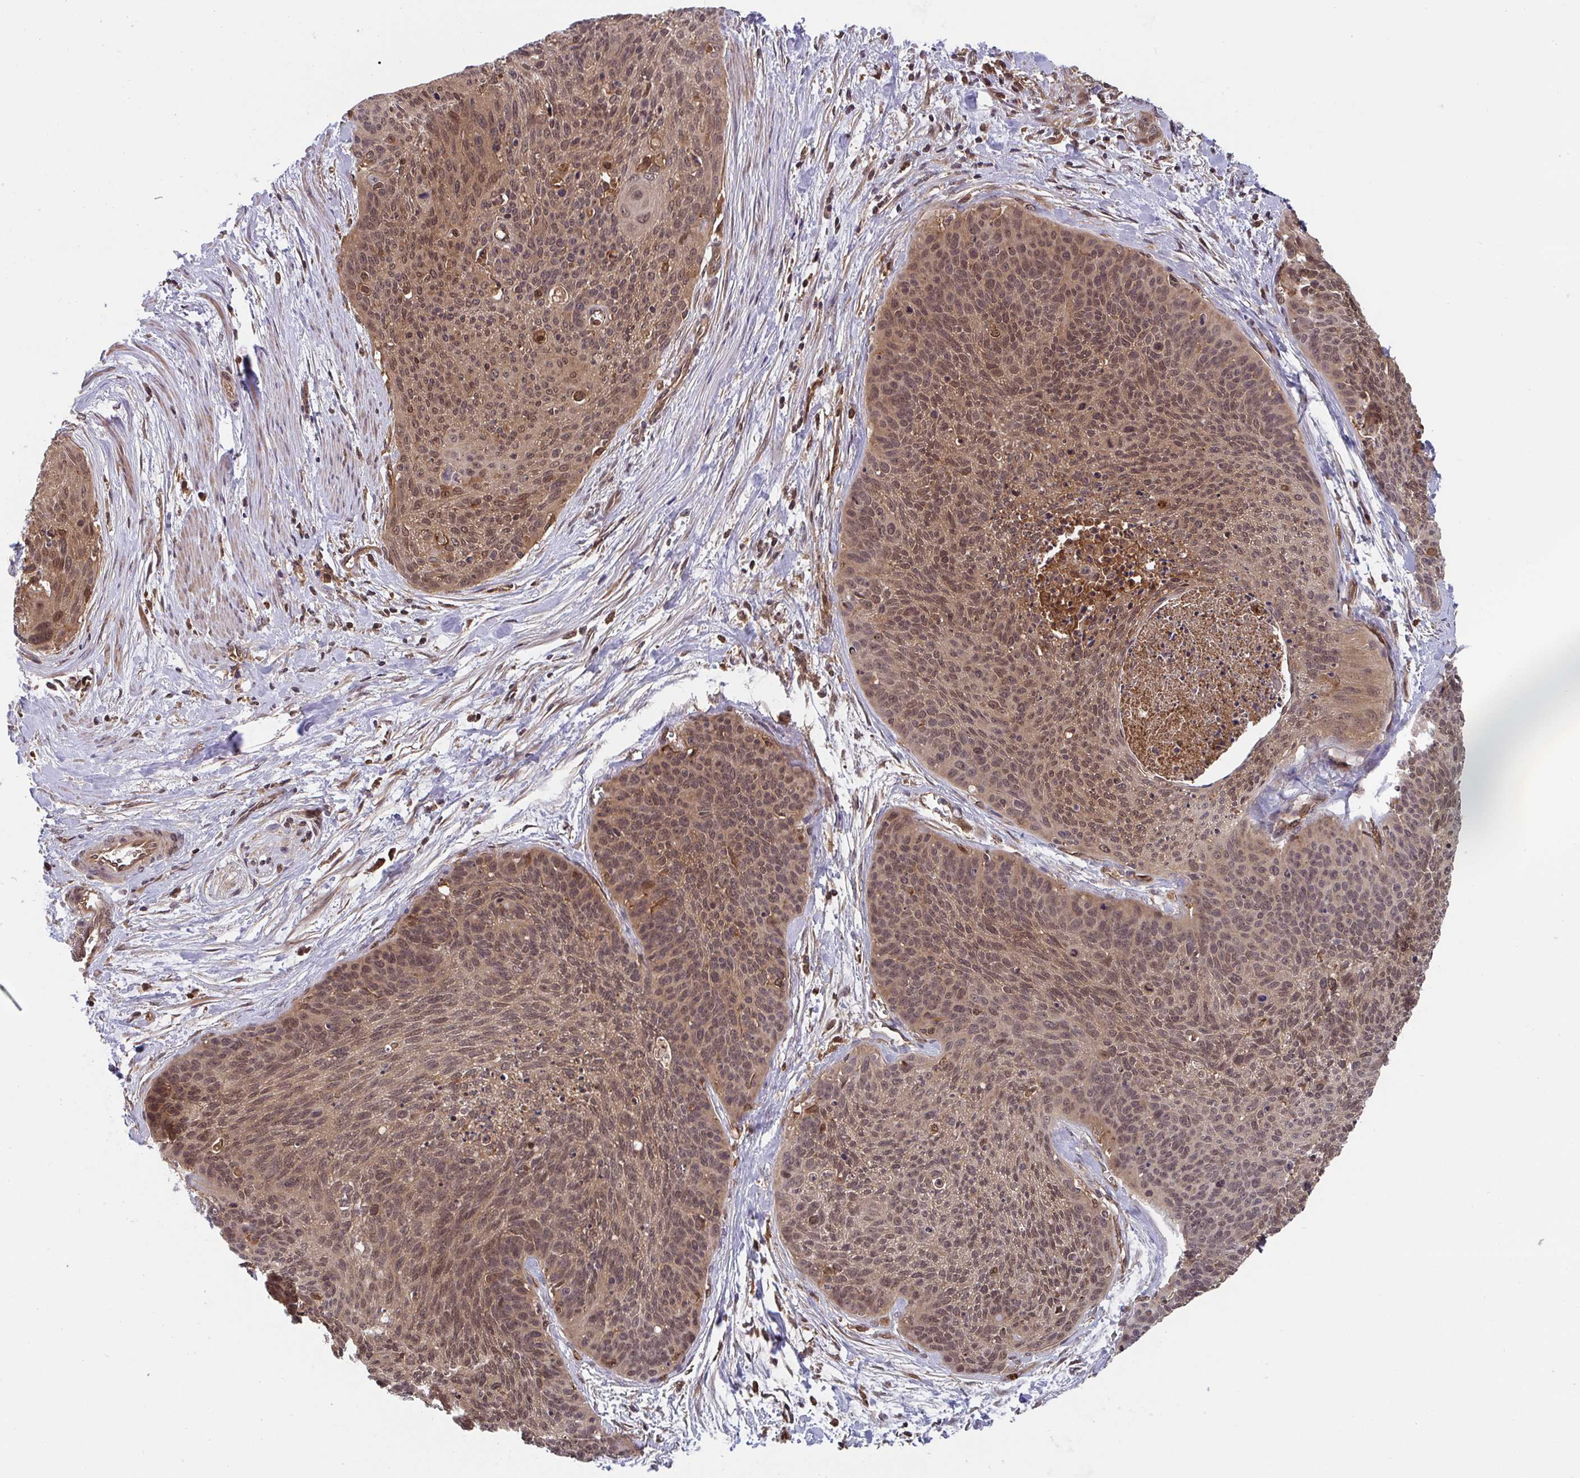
{"staining": {"intensity": "moderate", "quantity": ">75%", "location": "cytoplasmic/membranous,nuclear"}, "tissue": "cervical cancer", "cell_type": "Tumor cells", "image_type": "cancer", "snomed": [{"axis": "morphology", "description": "Squamous cell carcinoma, NOS"}, {"axis": "topography", "description": "Cervix"}], "caption": "Immunohistochemistry (IHC) image of human squamous cell carcinoma (cervical) stained for a protein (brown), which reveals medium levels of moderate cytoplasmic/membranous and nuclear positivity in approximately >75% of tumor cells.", "gene": "TIGAR", "patient": {"sex": "female", "age": 55}}